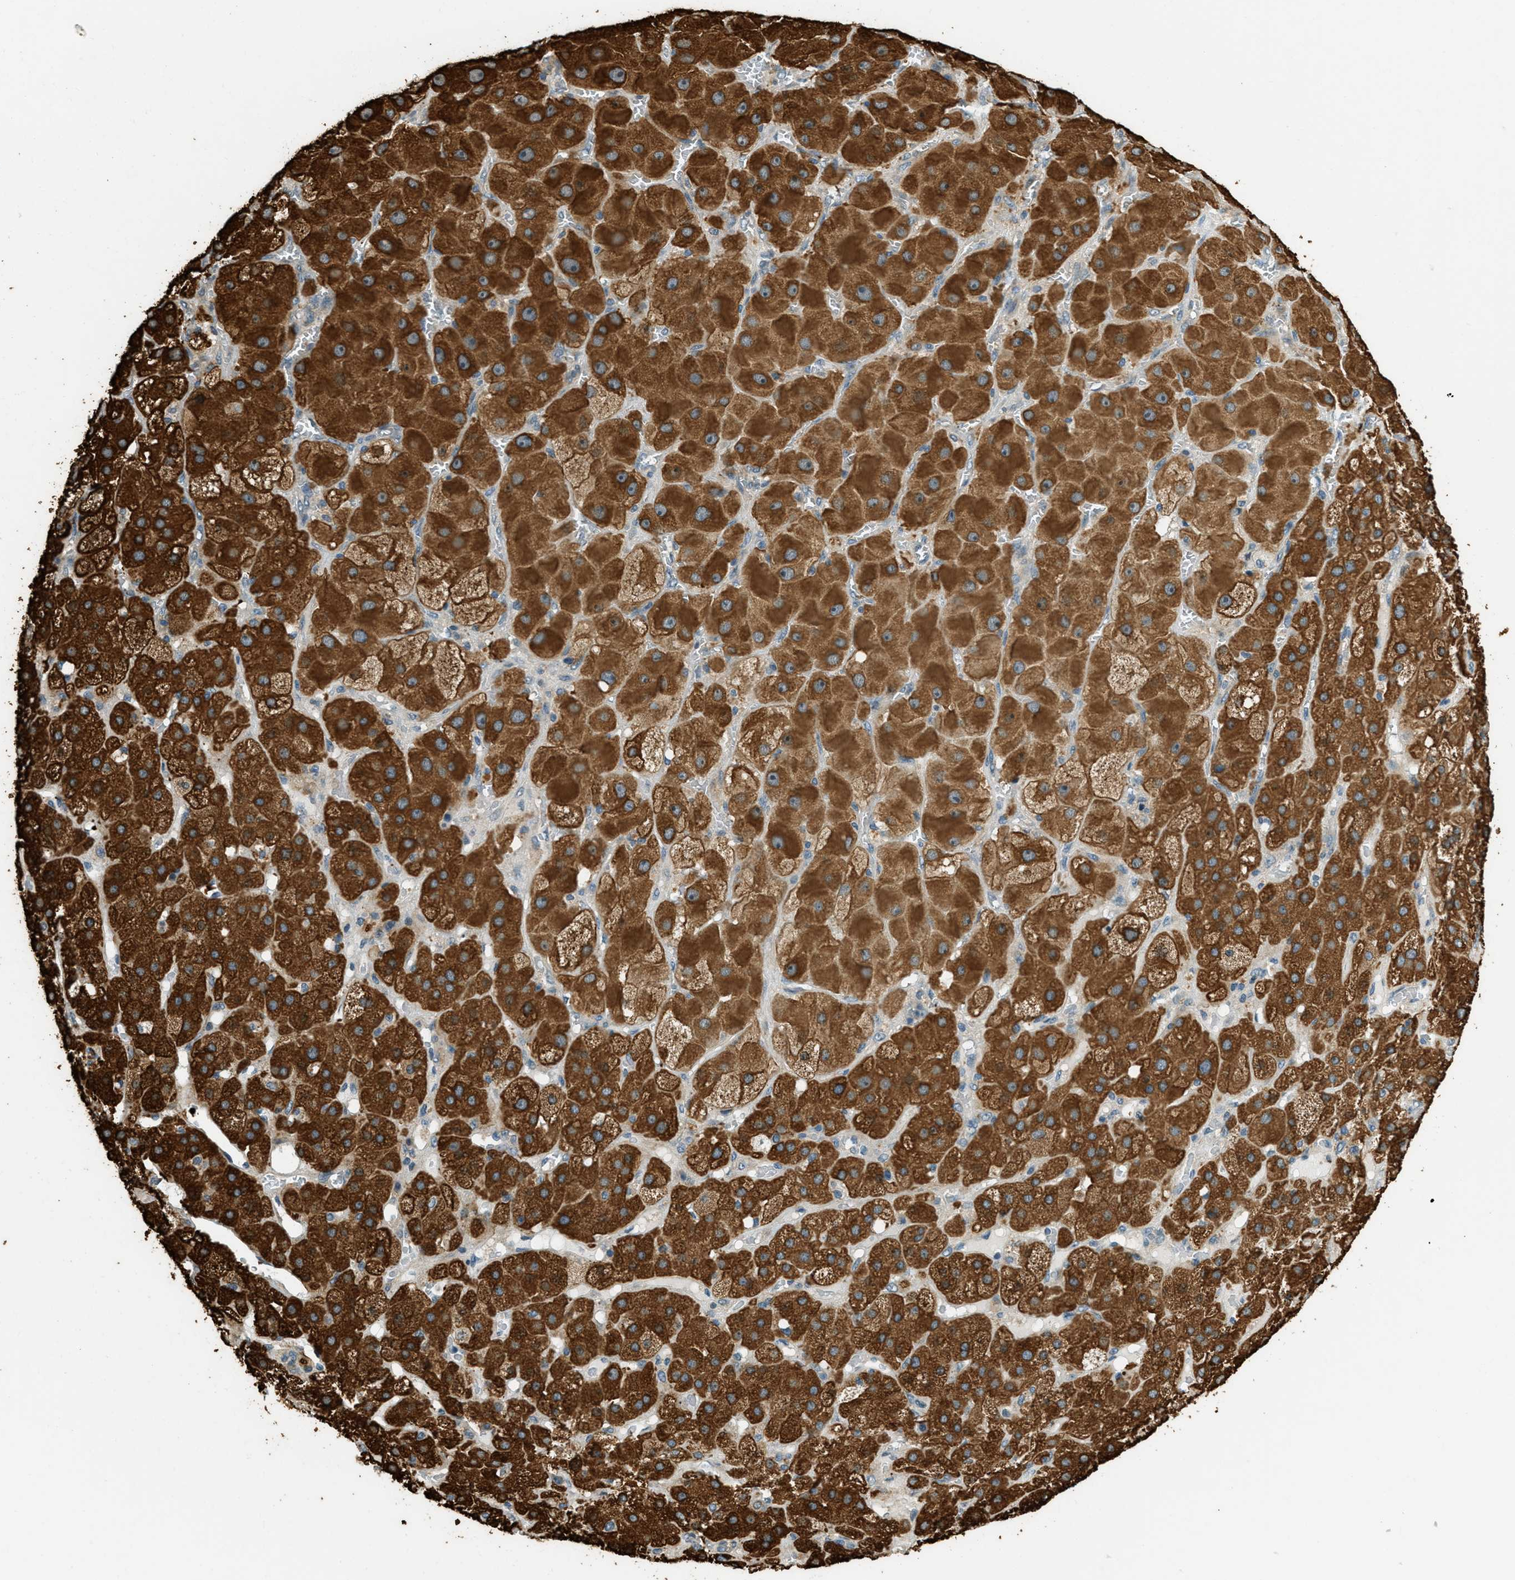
{"staining": {"intensity": "strong", "quantity": ">75%", "location": "cytoplasmic/membranous"}, "tissue": "adrenal gland", "cell_type": "Glandular cells", "image_type": "normal", "snomed": [{"axis": "morphology", "description": "Normal tissue, NOS"}, {"axis": "topography", "description": "Adrenal gland"}], "caption": "A high amount of strong cytoplasmic/membranous staining is identified in about >75% of glandular cells in benign adrenal gland. Using DAB (brown) and hematoxylin (blue) stains, captured at high magnification using brightfield microscopy.", "gene": "PTPN23", "patient": {"sex": "female", "age": 47}}